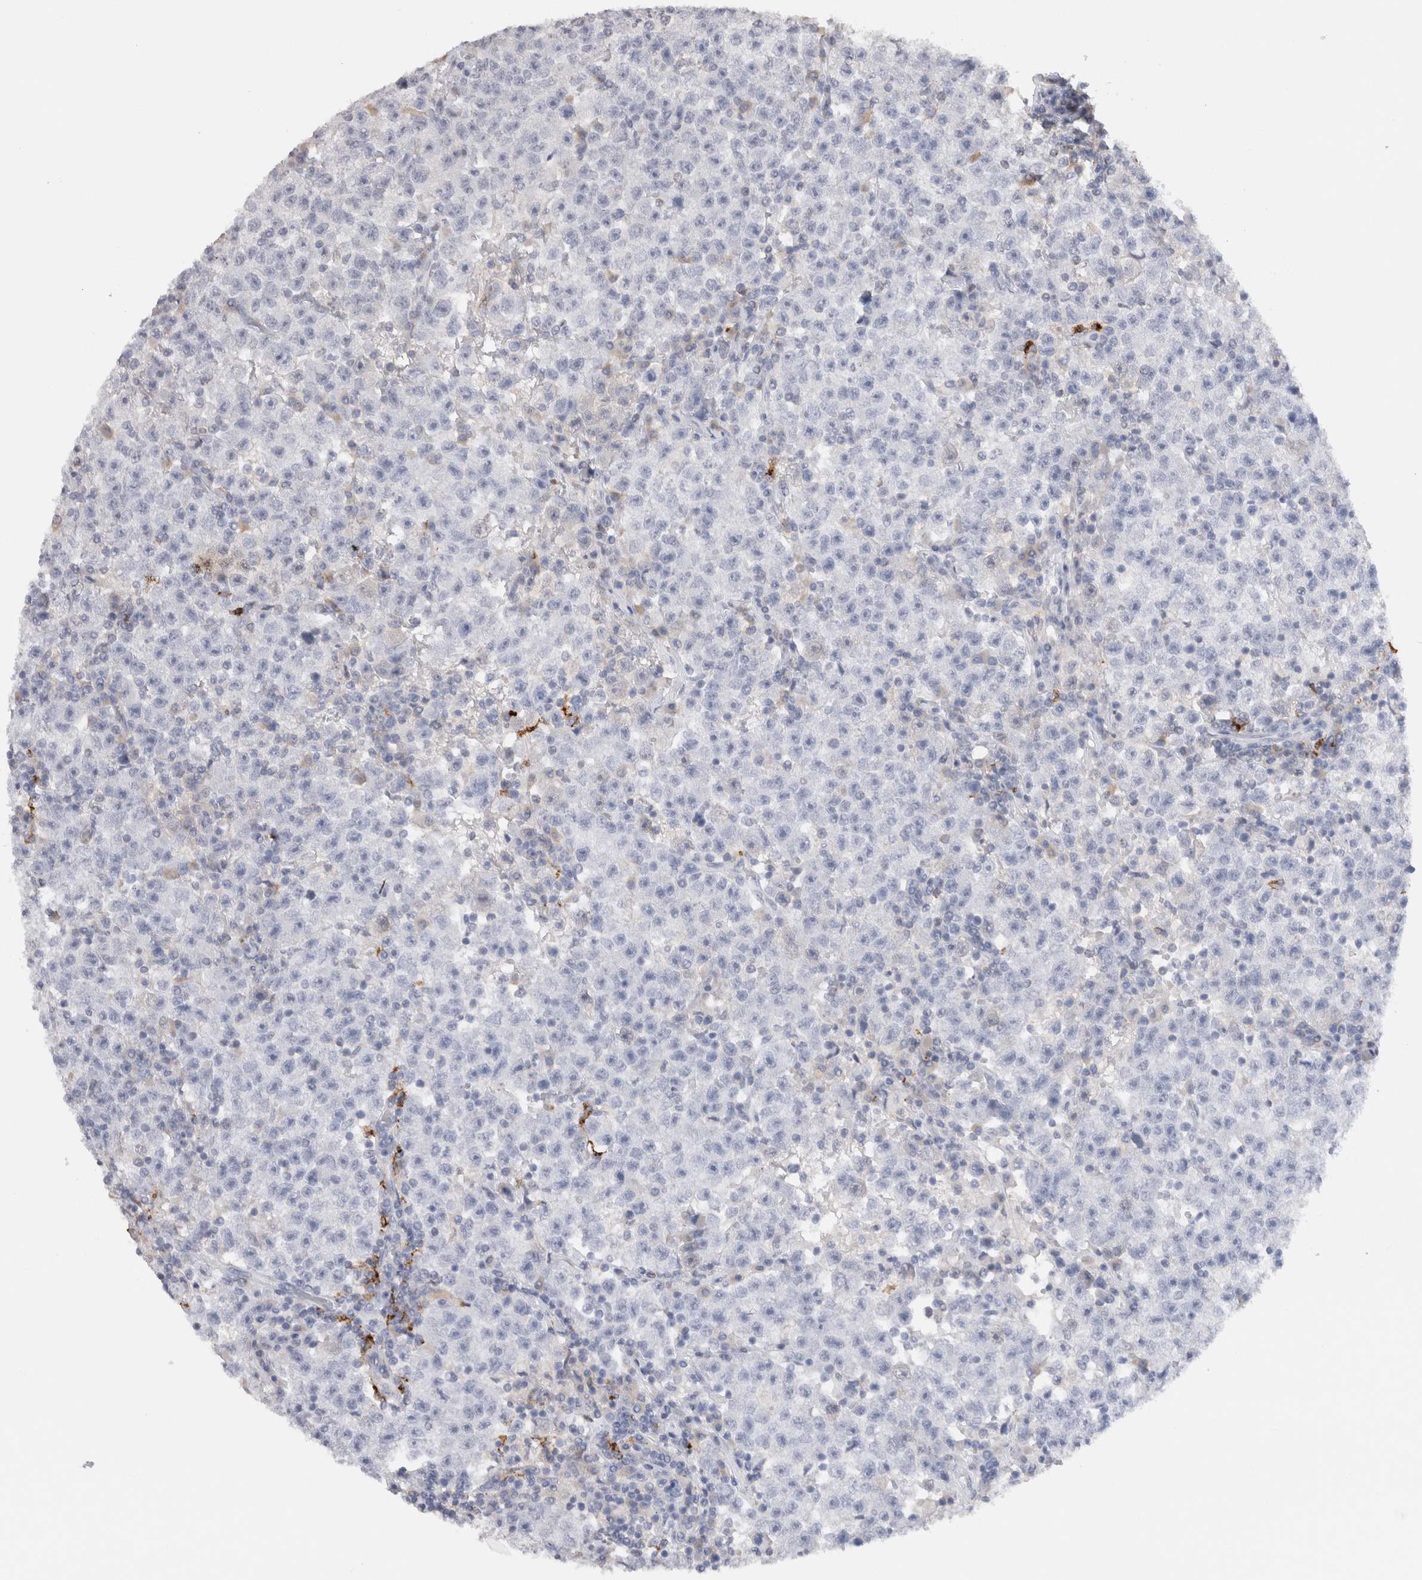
{"staining": {"intensity": "negative", "quantity": "none", "location": "none"}, "tissue": "testis cancer", "cell_type": "Tumor cells", "image_type": "cancer", "snomed": [{"axis": "morphology", "description": "Seminoma, NOS"}, {"axis": "topography", "description": "Testis"}], "caption": "A histopathology image of human testis cancer is negative for staining in tumor cells.", "gene": "LAMP3", "patient": {"sex": "male", "age": 22}}